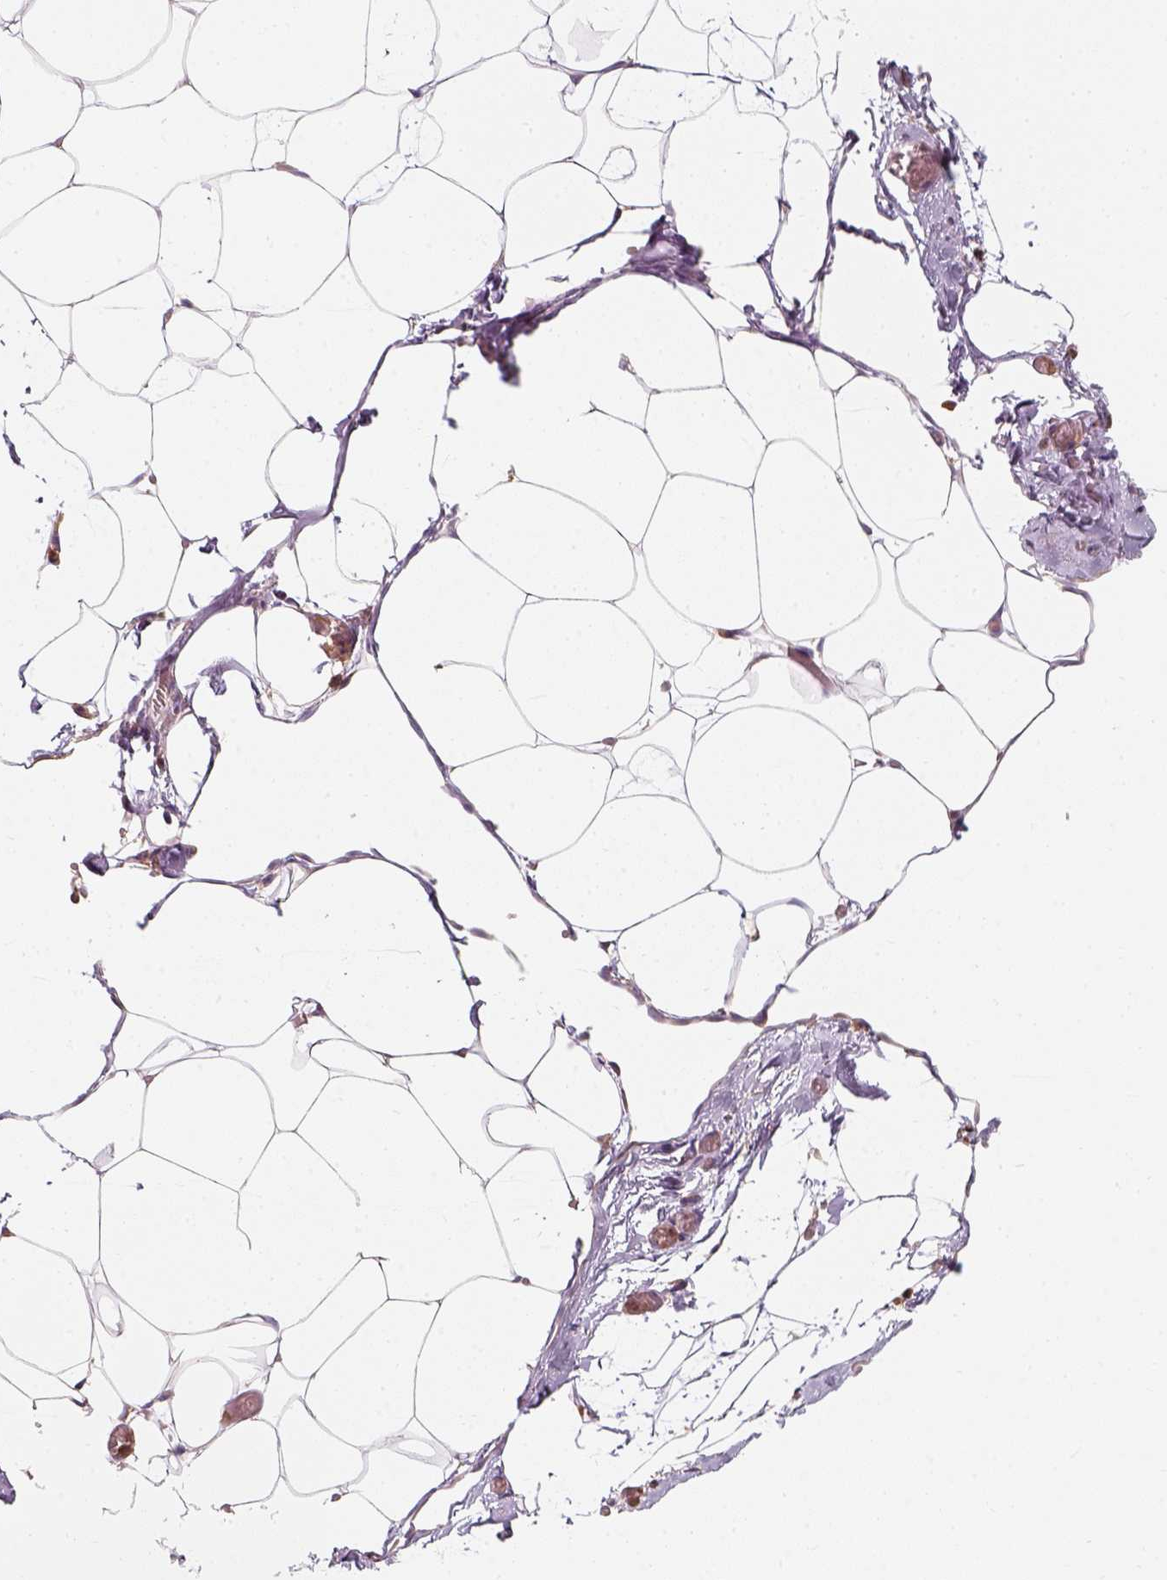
{"staining": {"intensity": "negative", "quantity": "none", "location": "none"}, "tissue": "adipose tissue", "cell_type": "Adipocytes", "image_type": "normal", "snomed": [{"axis": "morphology", "description": "Normal tissue, NOS"}, {"axis": "topography", "description": "Adipose tissue"}], "caption": "A high-resolution photomicrograph shows IHC staining of benign adipose tissue, which reveals no significant expression in adipocytes.", "gene": "SQSTM1", "patient": {"sex": "male", "age": 57}}